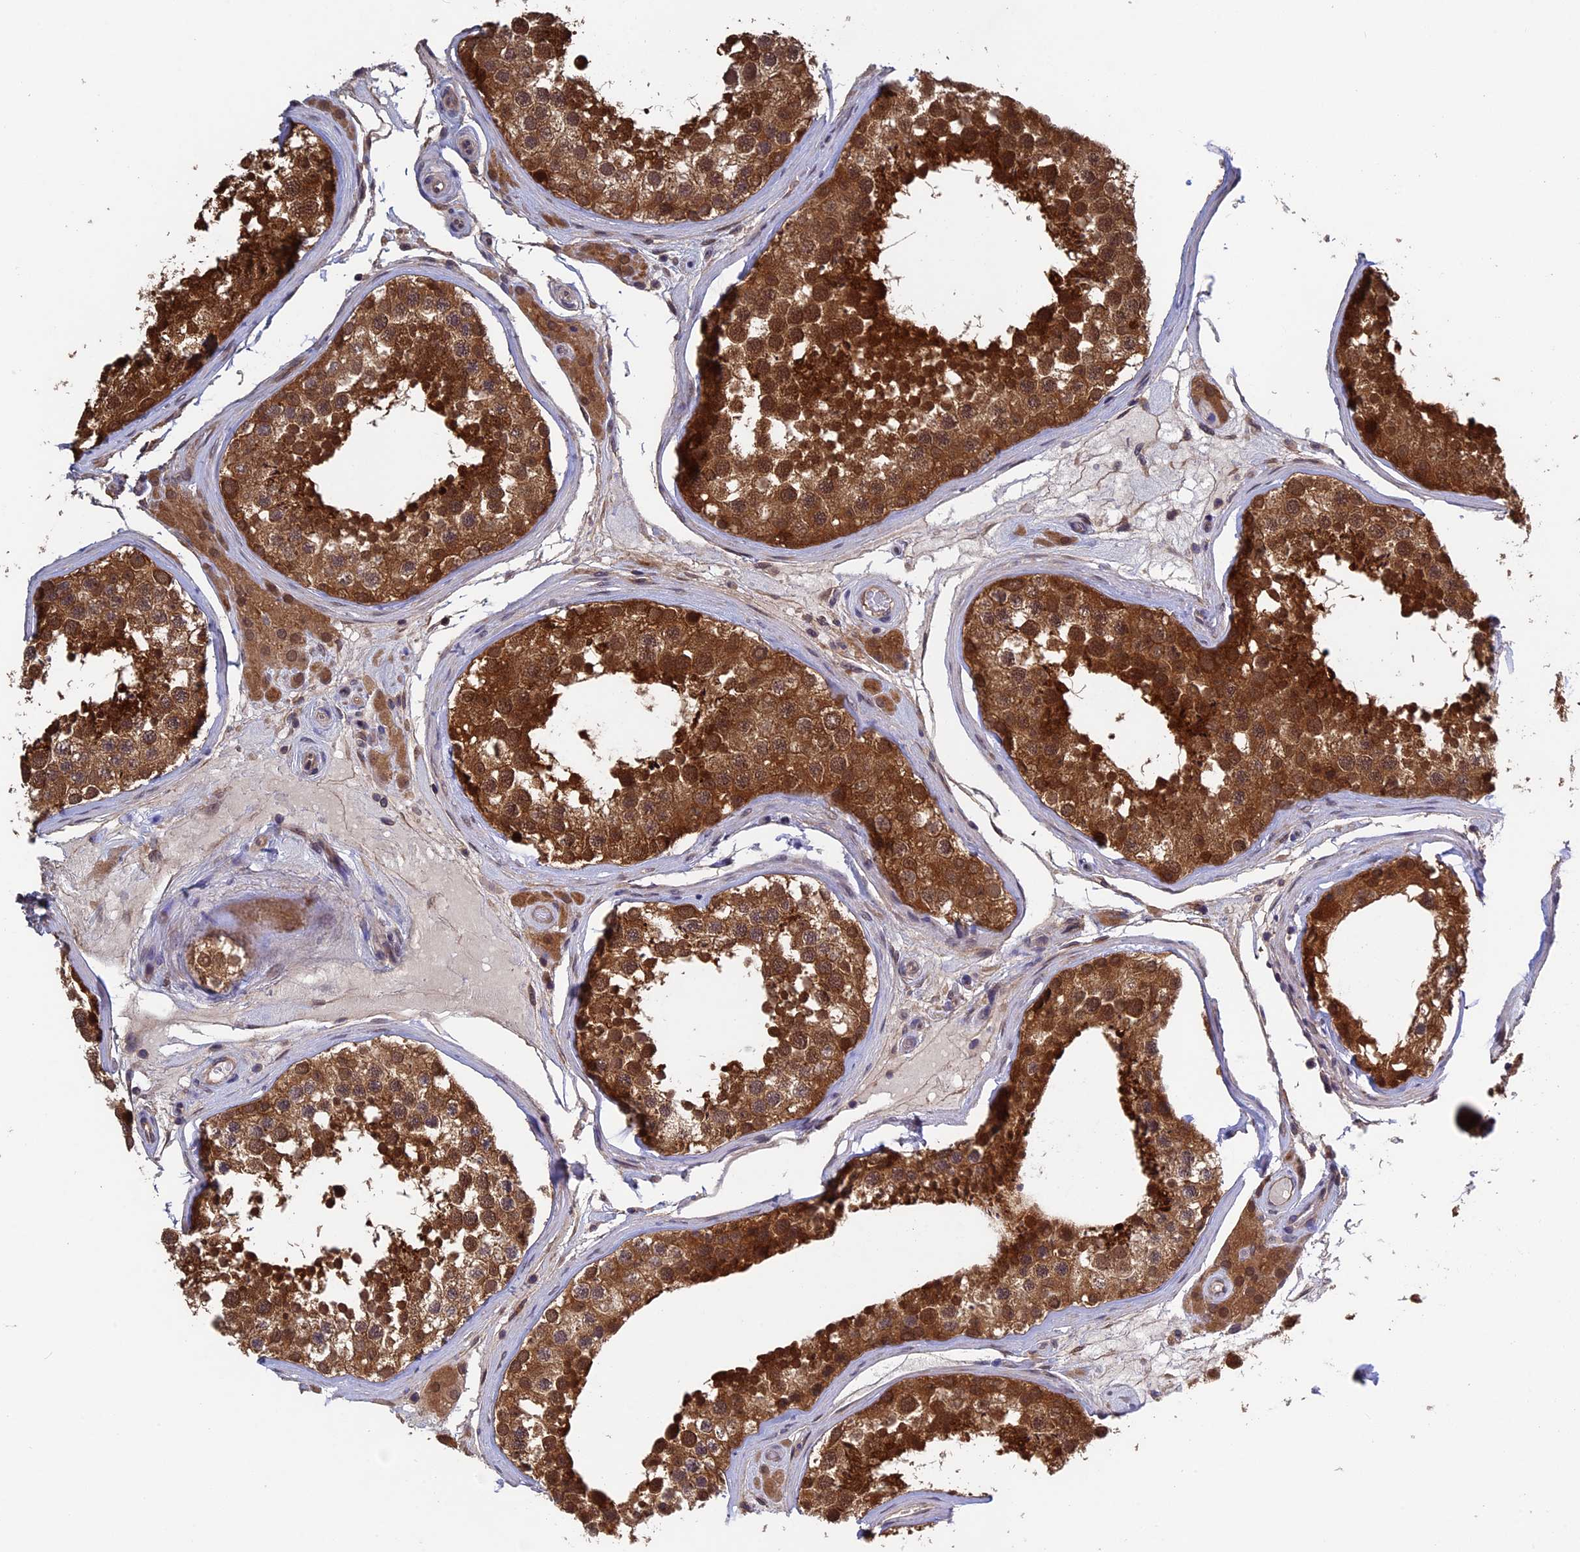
{"staining": {"intensity": "strong", "quantity": ">75%", "location": "cytoplasmic/membranous,nuclear"}, "tissue": "testis", "cell_type": "Cells in seminiferous ducts", "image_type": "normal", "snomed": [{"axis": "morphology", "description": "Normal tissue, NOS"}, {"axis": "topography", "description": "Testis"}], "caption": "Immunohistochemical staining of unremarkable human testis displays high levels of strong cytoplasmic/membranous,nuclear staining in approximately >75% of cells in seminiferous ducts.", "gene": "LCMT1", "patient": {"sex": "male", "age": 46}}